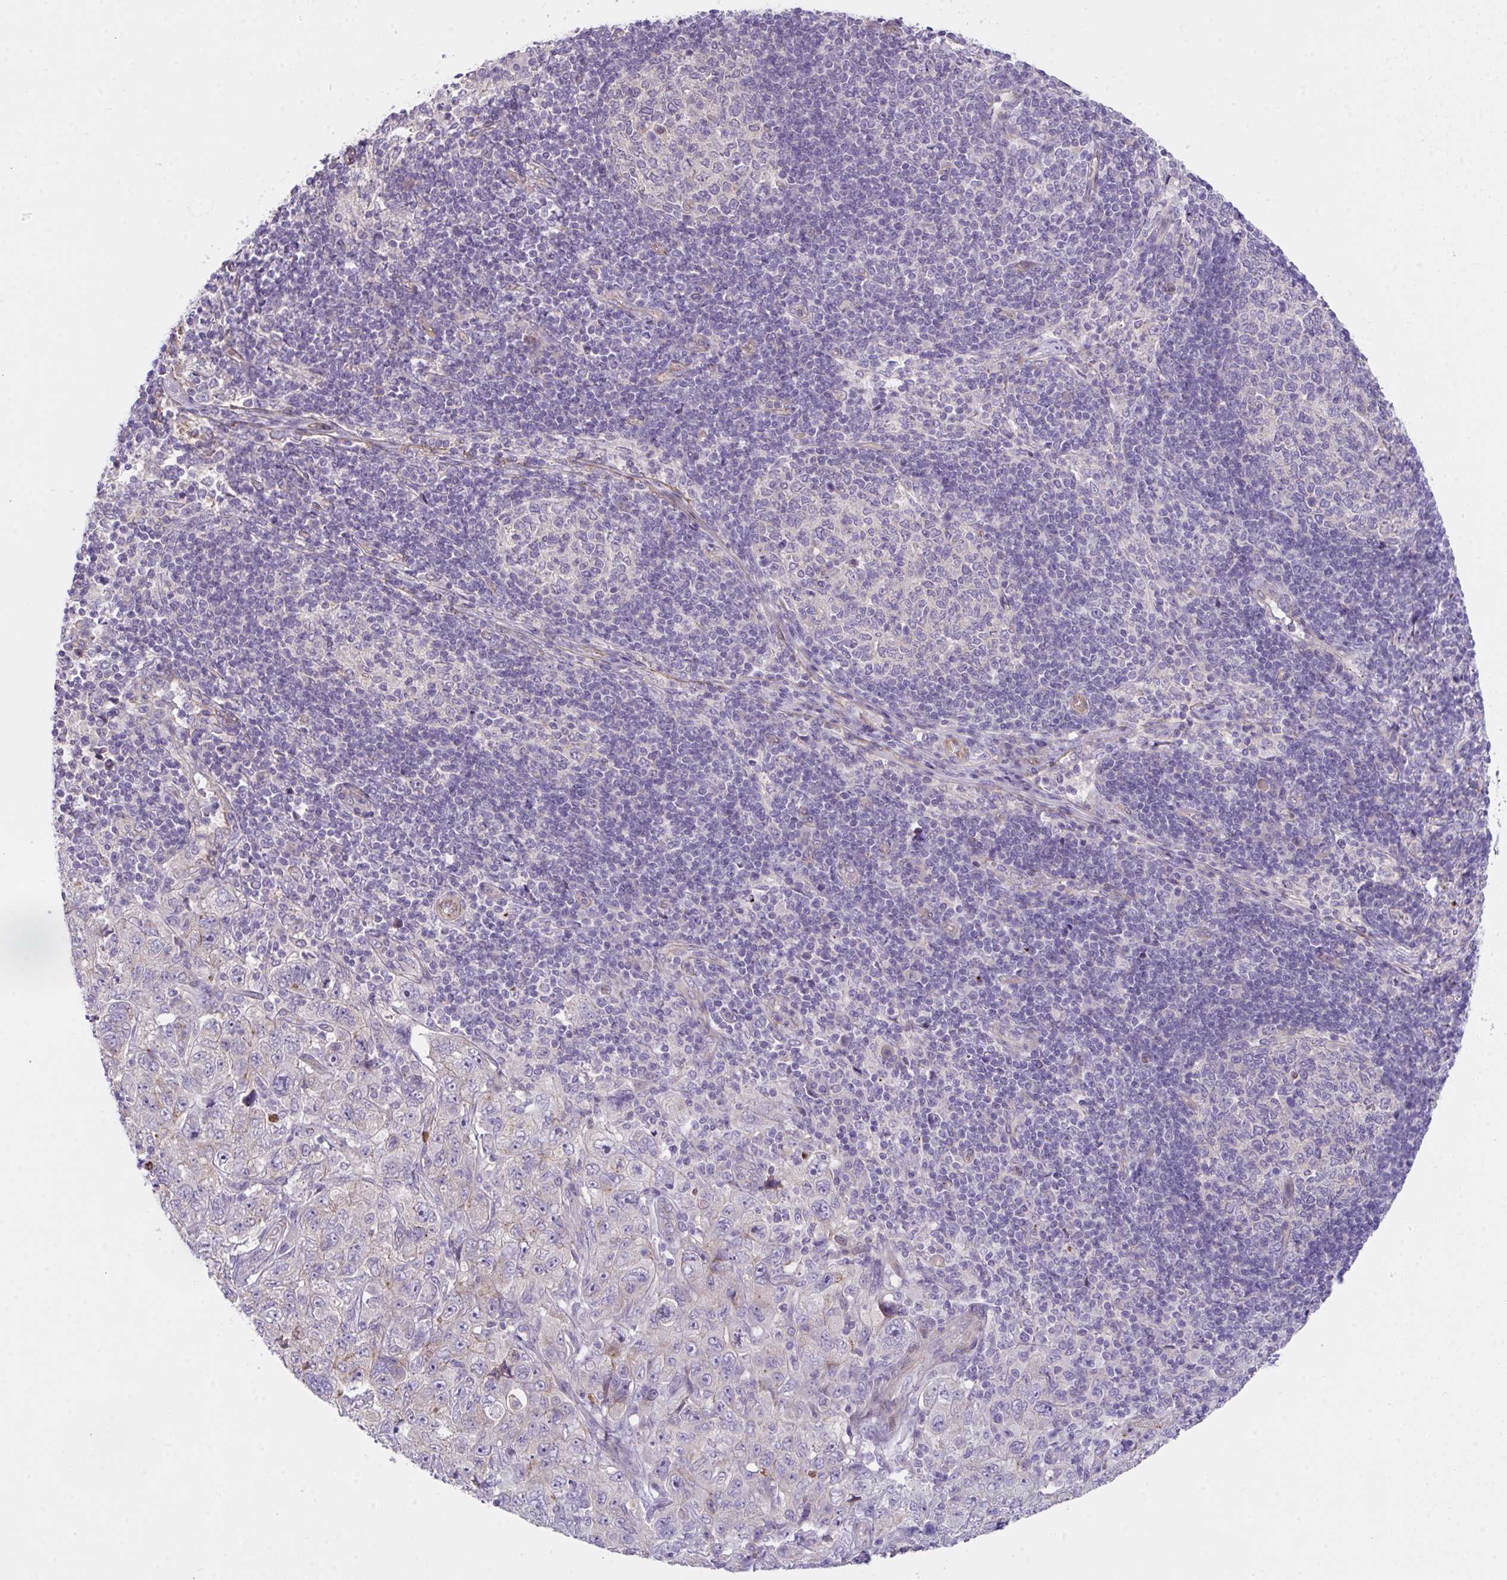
{"staining": {"intensity": "negative", "quantity": "none", "location": "none"}, "tissue": "pancreatic cancer", "cell_type": "Tumor cells", "image_type": "cancer", "snomed": [{"axis": "morphology", "description": "Adenocarcinoma, NOS"}, {"axis": "topography", "description": "Pancreas"}], "caption": "DAB immunohistochemical staining of pancreatic cancer exhibits no significant expression in tumor cells.", "gene": "RHOXF1", "patient": {"sex": "male", "age": 68}}